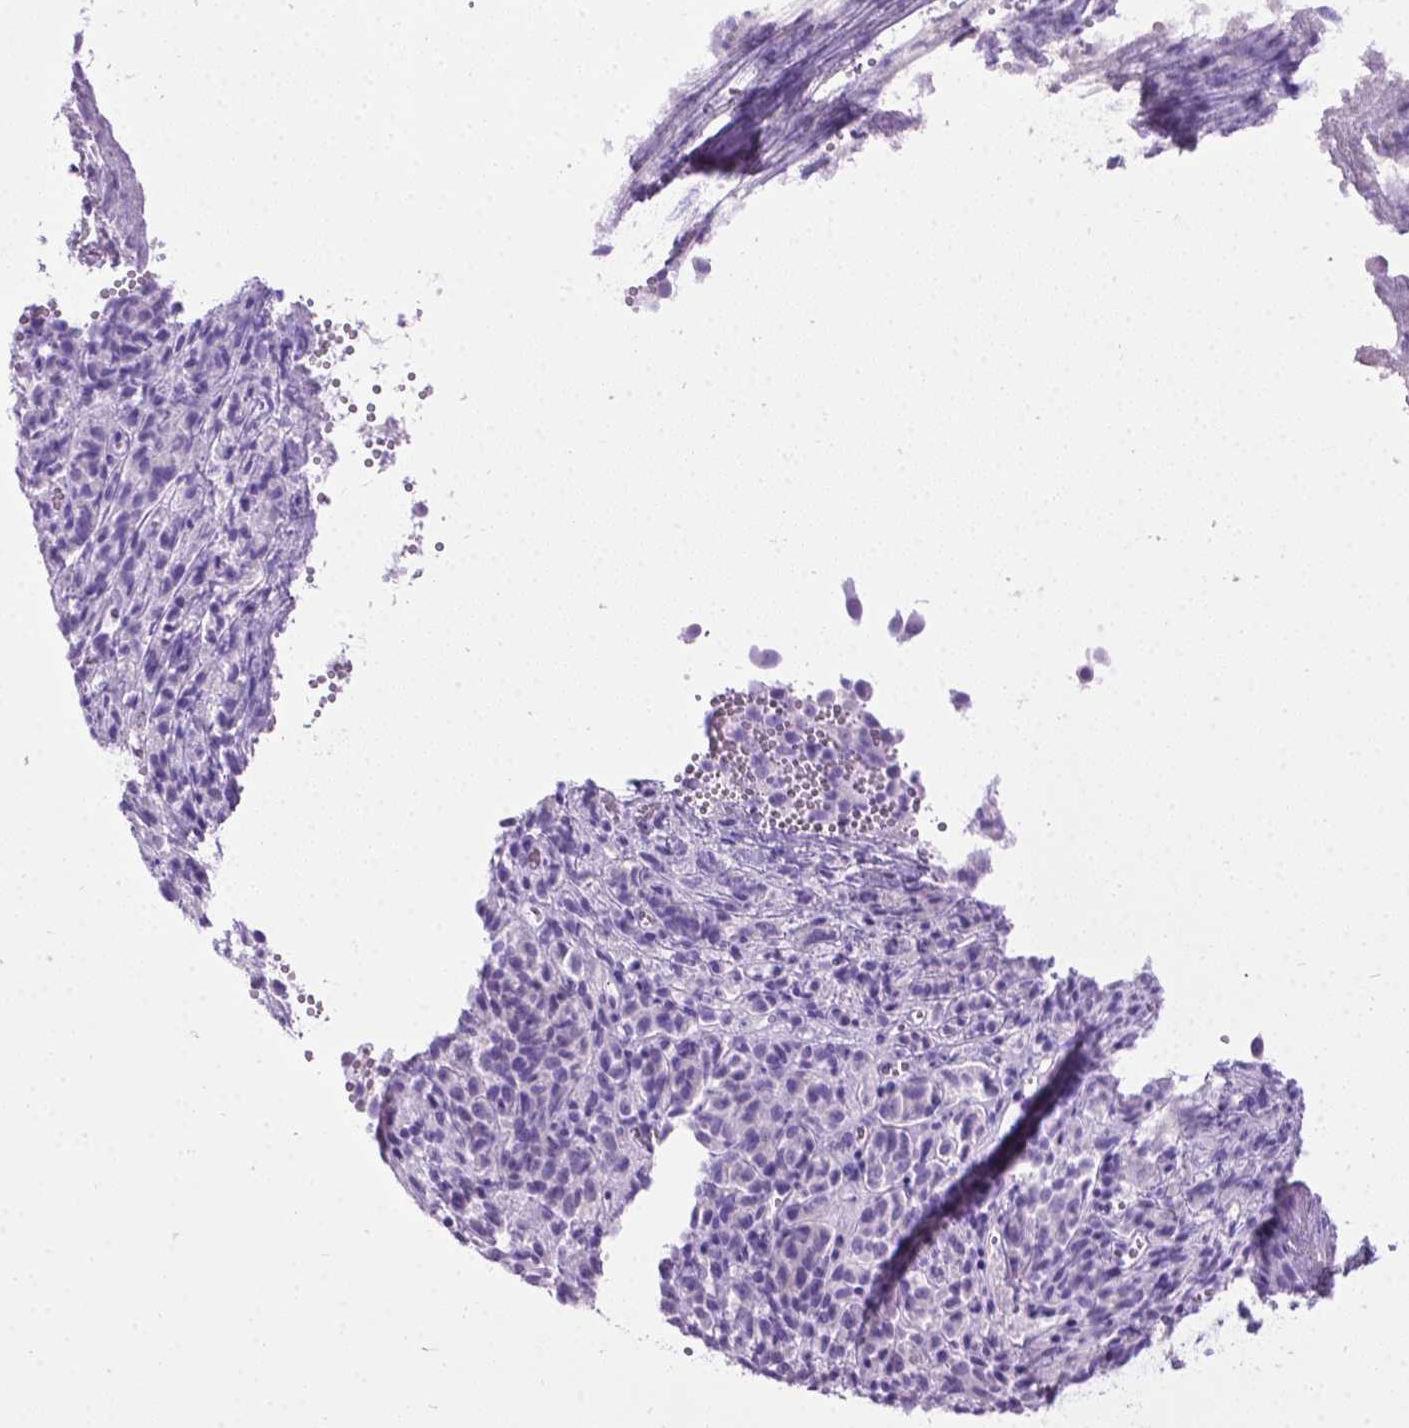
{"staining": {"intensity": "negative", "quantity": "none", "location": "none"}, "tissue": "melanoma", "cell_type": "Tumor cells", "image_type": "cancer", "snomed": [{"axis": "morphology", "description": "Malignant melanoma, Metastatic site"}, {"axis": "topography", "description": "Brain"}], "caption": "Immunohistochemical staining of human malignant melanoma (metastatic site) shows no significant expression in tumor cells. (Stains: DAB (3,3'-diaminobenzidine) IHC with hematoxylin counter stain, Microscopy: brightfield microscopy at high magnification).", "gene": "LELP1", "patient": {"sex": "female", "age": 56}}